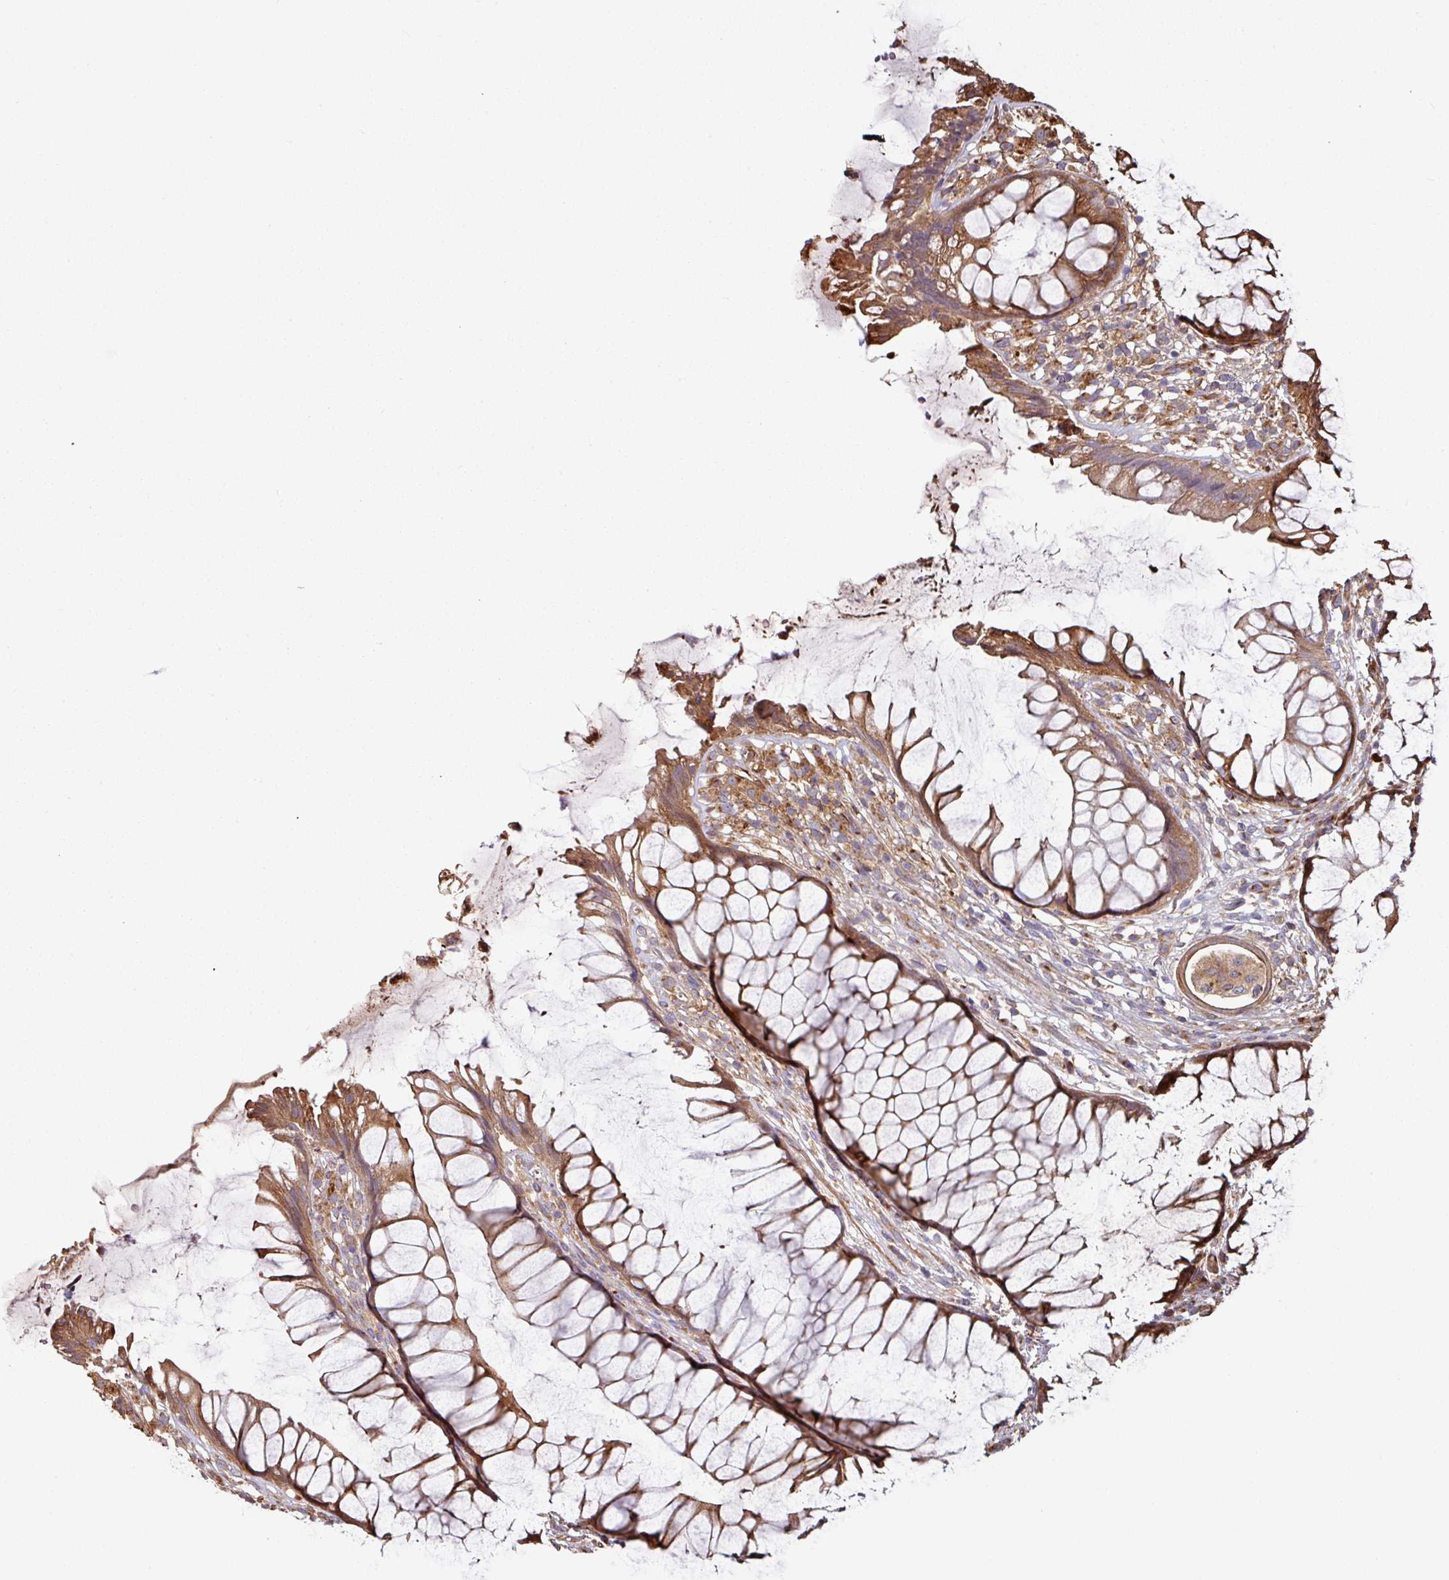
{"staining": {"intensity": "strong", "quantity": ">75%", "location": "cytoplasmic/membranous"}, "tissue": "rectum", "cell_type": "Glandular cells", "image_type": "normal", "snomed": [{"axis": "morphology", "description": "Normal tissue, NOS"}, {"axis": "topography", "description": "Smooth muscle"}, {"axis": "topography", "description": "Rectum"}], "caption": "Rectum stained with a brown dye demonstrates strong cytoplasmic/membranous positive positivity in about >75% of glandular cells.", "gene": "SIK1", "patient": {"sex": "male", "age": 53}}